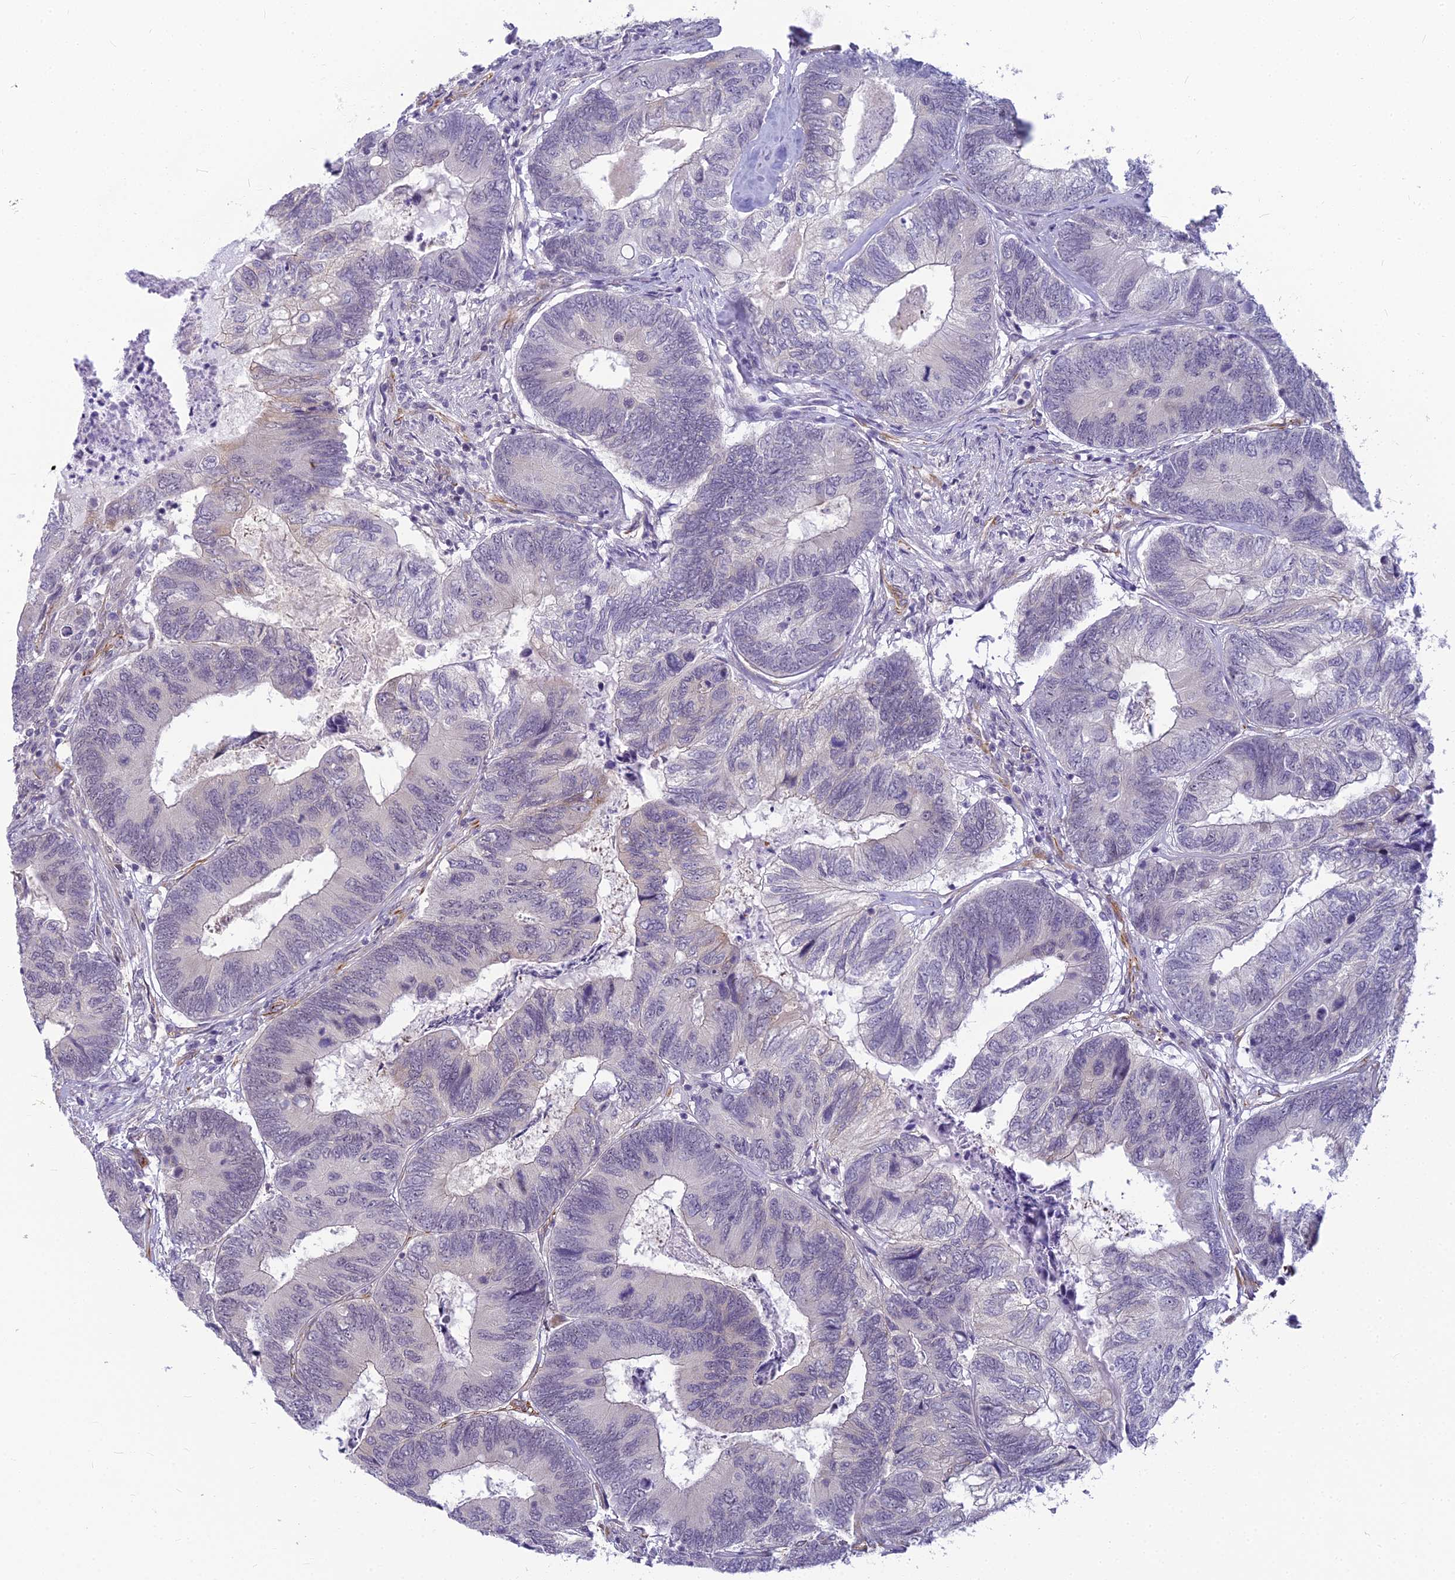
{"staining": {"intensity": "negative", "quantity": "none", "location": "none"}, "tissue": "colorectal cancer", "cell_type": "Tumor cells", "image_type": "cancer", "snomed": [{"axis": "morphology", "description": "Adenocarcinoma, NOS"}, {"axis": "topography", "description": "Colon"}], "caption": "Histopathology image shows no protein expression in tumor cells of colorectal cancer (adenocarcinoma) tissue.", "gene": "RGL3", "patient": {"sex": "female", "age": 67}}